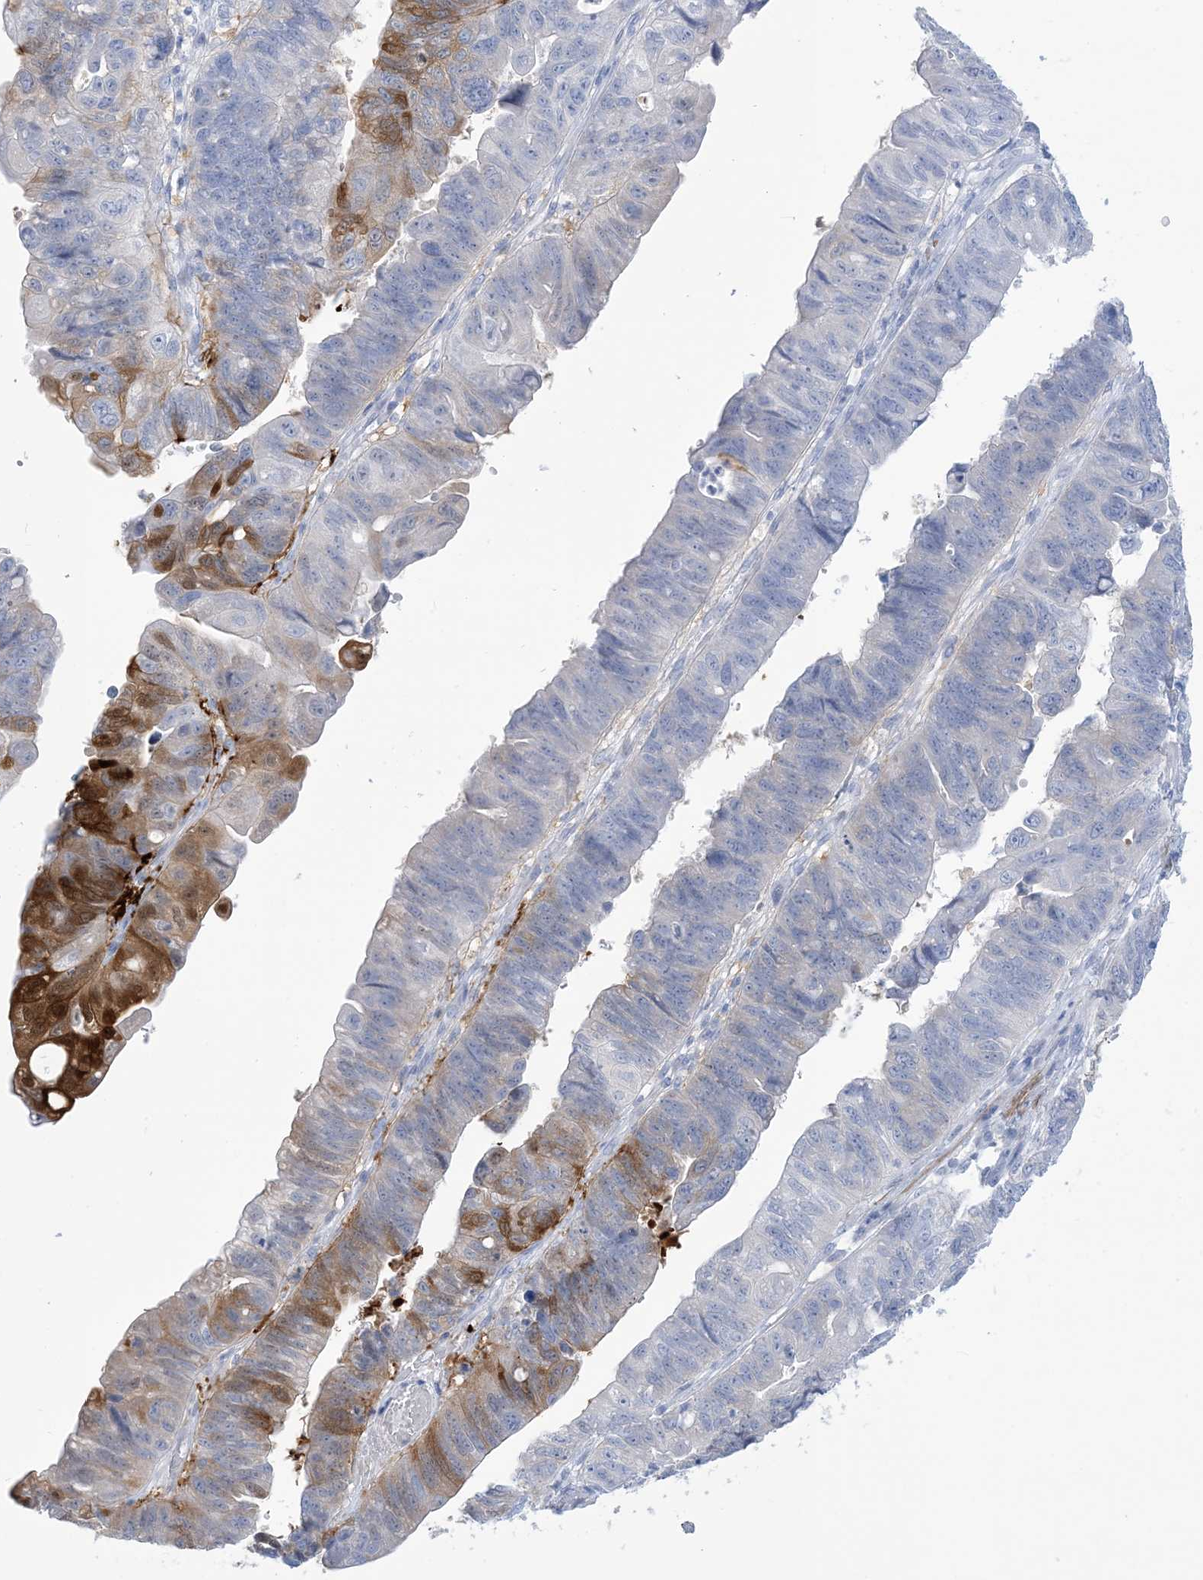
{"staining": {"intensity": "strong", "quantity": "25%-75%", "location": "cytoplasmic/membranous"}, "tissue": "stomach cancer", "cell_type": "Tumor cells", "image_type": "cancer", "snomed": [{"axis": "morphology", "description": "Adenocarcinoma, NOS"}, {"axis": "topography", "description": "Stomach"}], "caption": "Immunohistochemistry (IHC) image of neoplastic tissue: stomach adenocarcinoma stained using immunohistochemistry (IHC) demonstrates high levels of strong protein expression localized specifically in the cytoplasmic/membranous of tumor cells, appearing as a cytoplasmic/membranous brown color.", "gene": "MARS2", "patient": {"sex": "male", "age": 59}}